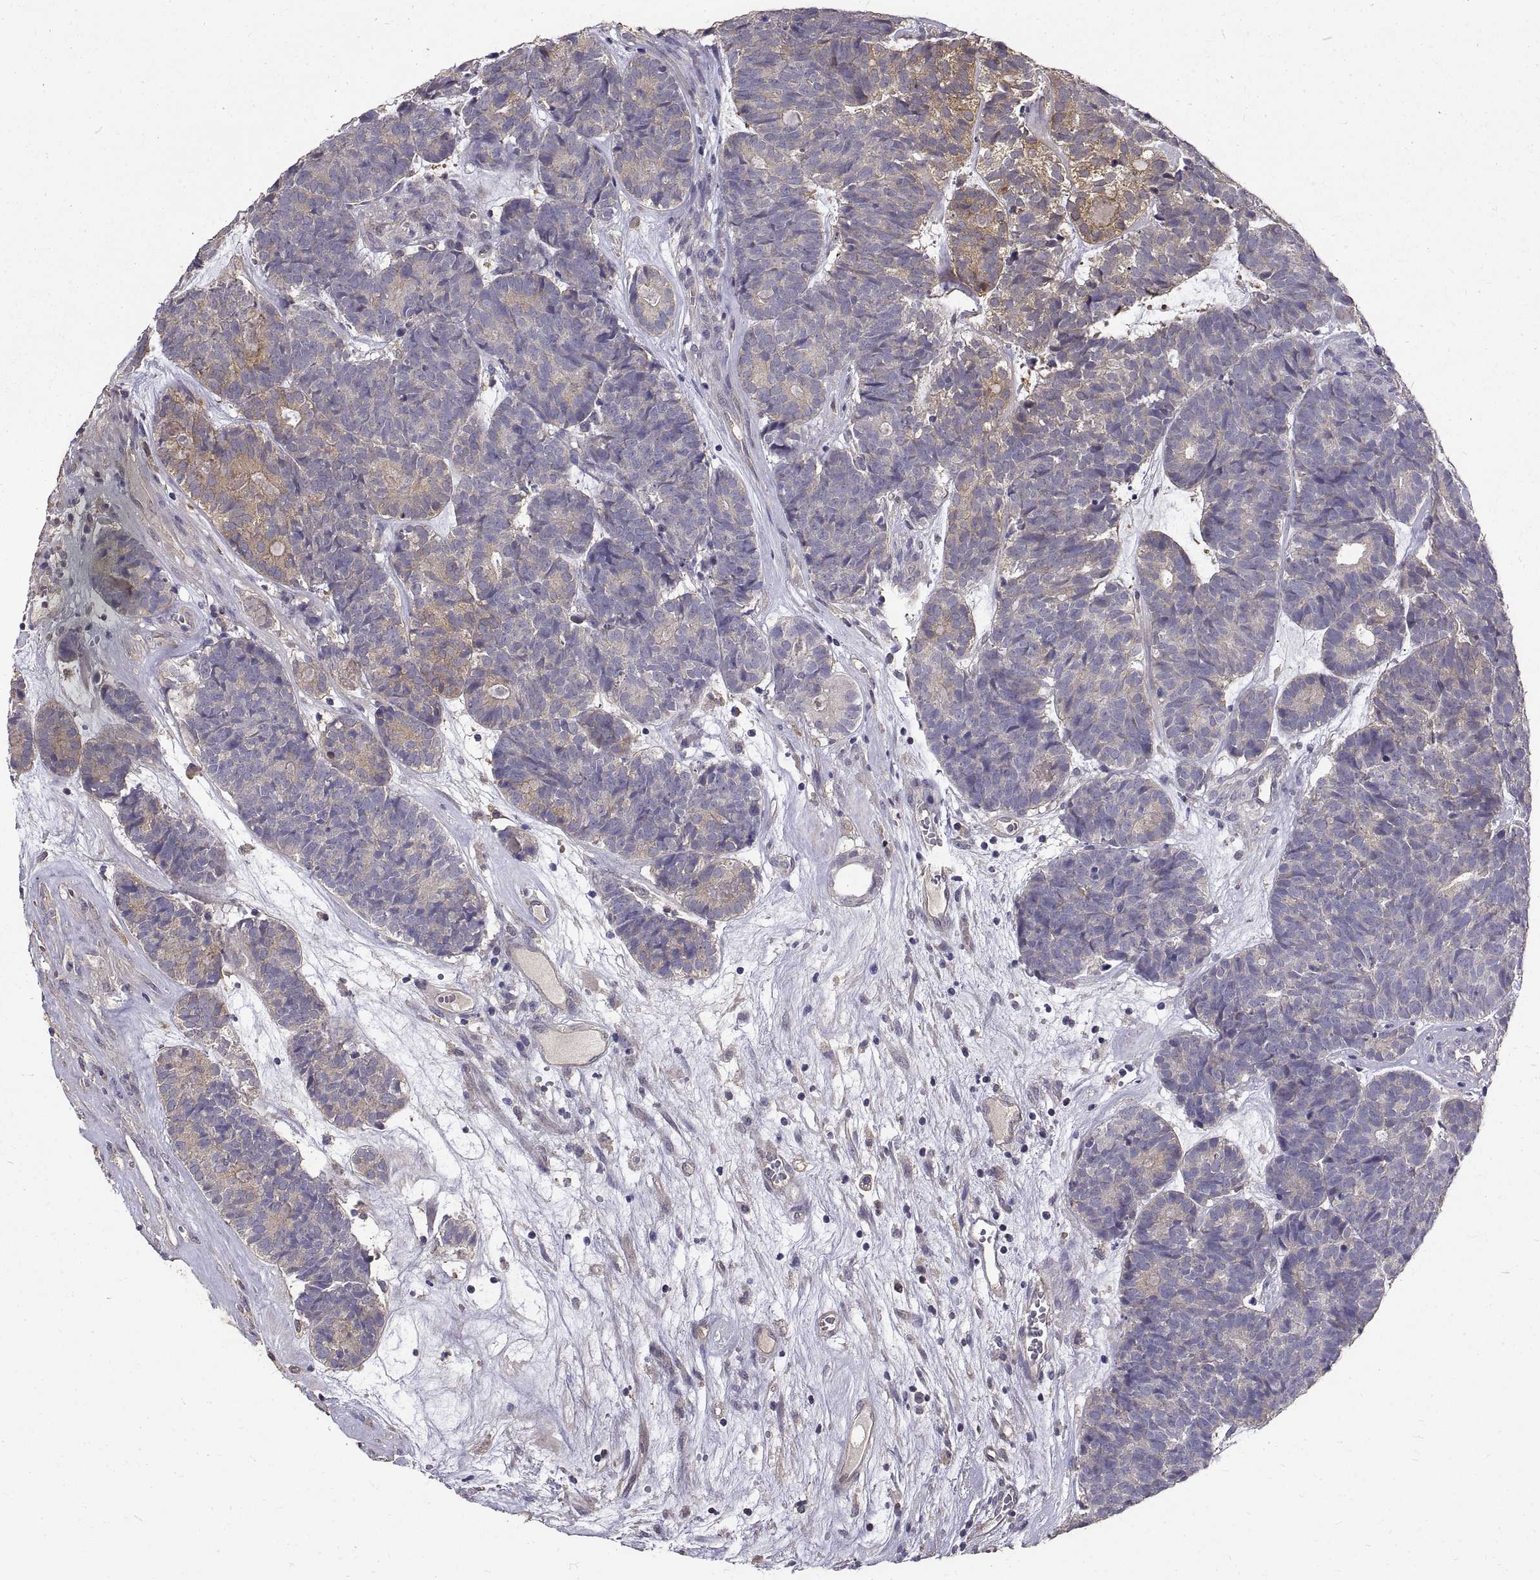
{"staining": {"intensity": "moderate", "quantity": "<25%", "location": "cytoplasmic/membranous"}, "tissue": "head and neck cancer", "cell_type": "Tumor cells", "image_type": "cancer", "snomed": [{"axis": "morphology", "description": "Adenocarcinoma, NOS"}, {"axis": "topography", "description": "Head-Neck"}], "caption": "Immunohistochemistry of head and neck cancer (adenocarcinoma) demonstrates low levels of moderate cytoplasmic/membranous positivity in about <25% of tumor cells.", "gene": "PEA15", "patient": {"sex": "female", "age": 81}}